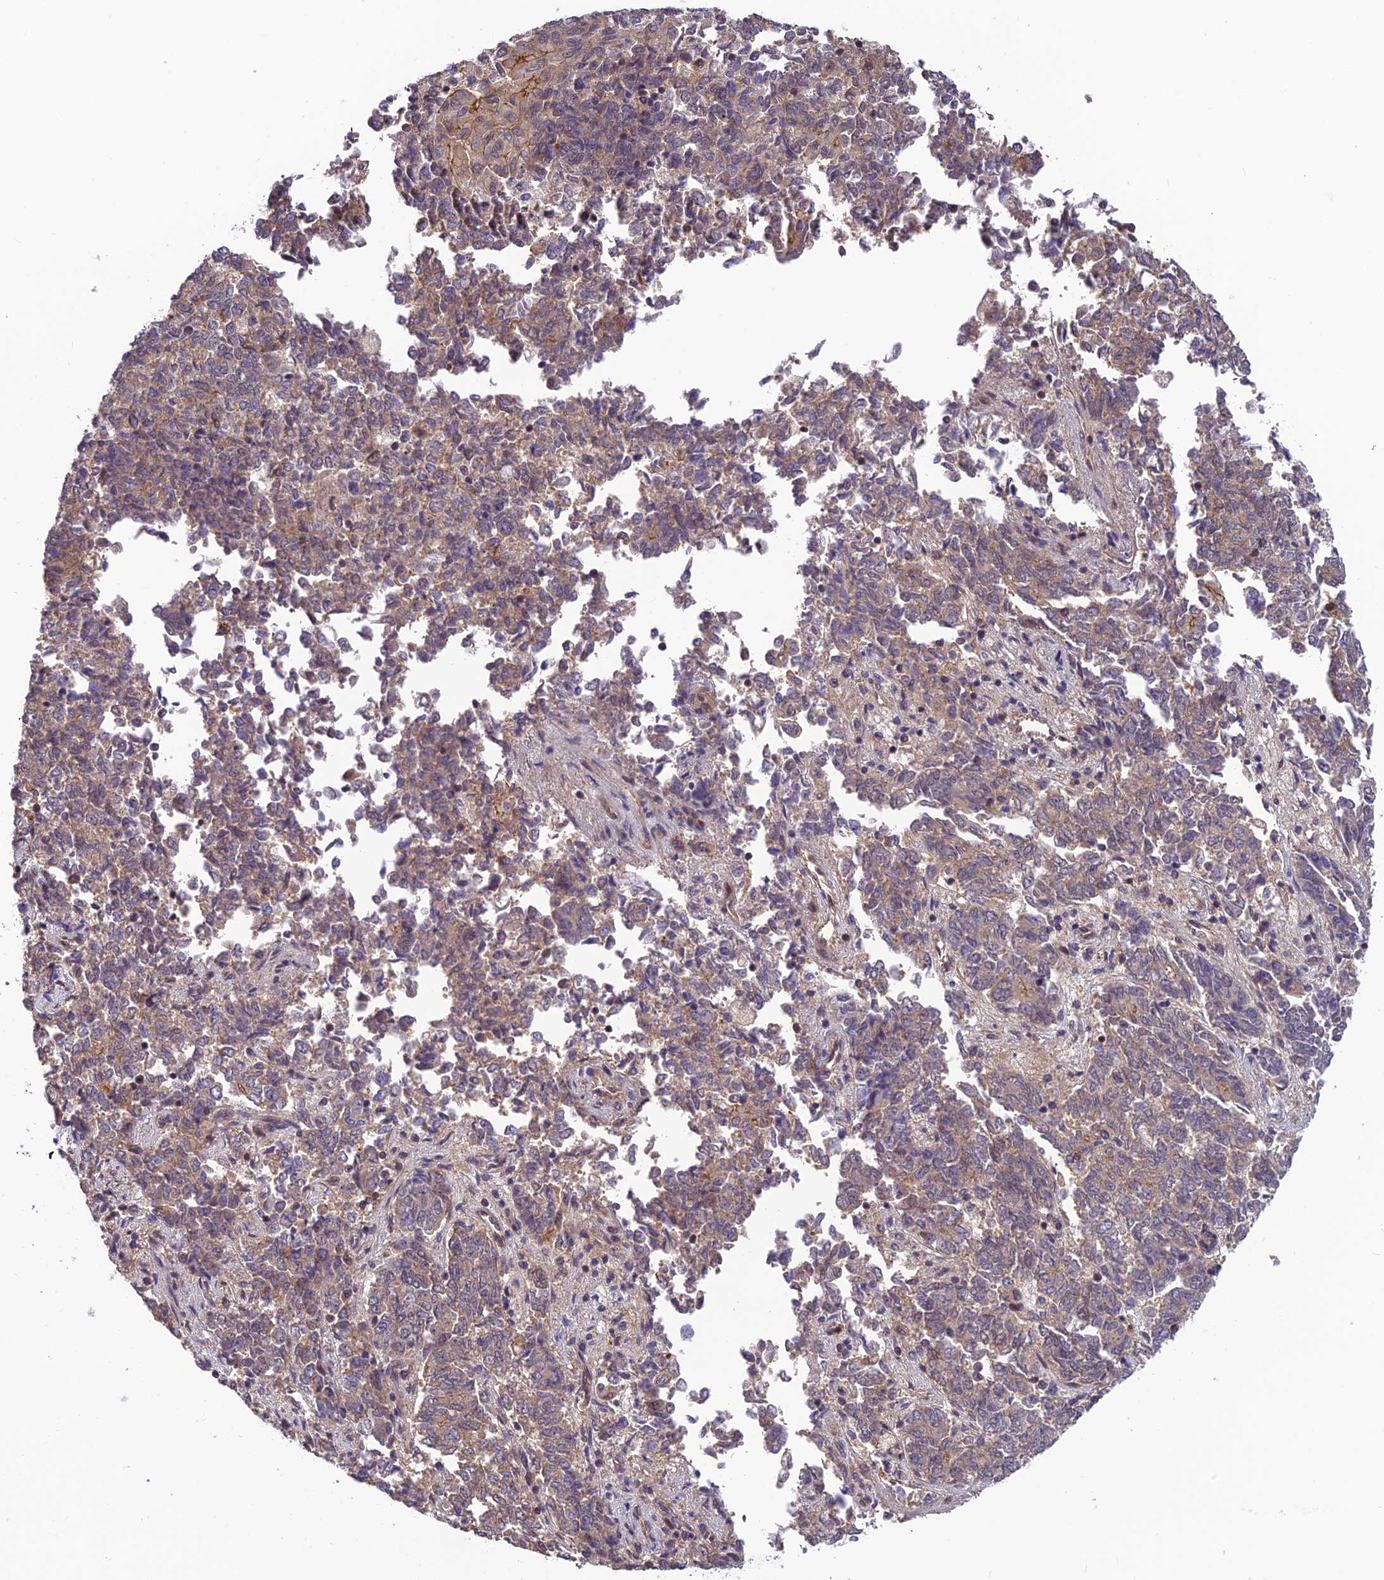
{"staining": {"intensity": "weak", "quantity": "25%-75%", "location": "cytoplasmic/membranous"}, "tissue": "endometrial cancer", "cell_type": "Tumor cells", "image_type": "cancer", "snomed": [{"axis": "morphology", "description": "Adenocarcinoma, NOS"}, {"axis": "topography", "description": "Endometrium"}], "caption": "Brown immunohistochemical staining in human adenocarcinoma (endometrial) demonstrates weak cytoplasmic/membranous expression in approximately 25%-75% of tumor cells. (Brightfield microscopy of DAB IHC at high magnification).", "gene": "PIKFYVE", "patient": {"sex": "female", "age": 80}}